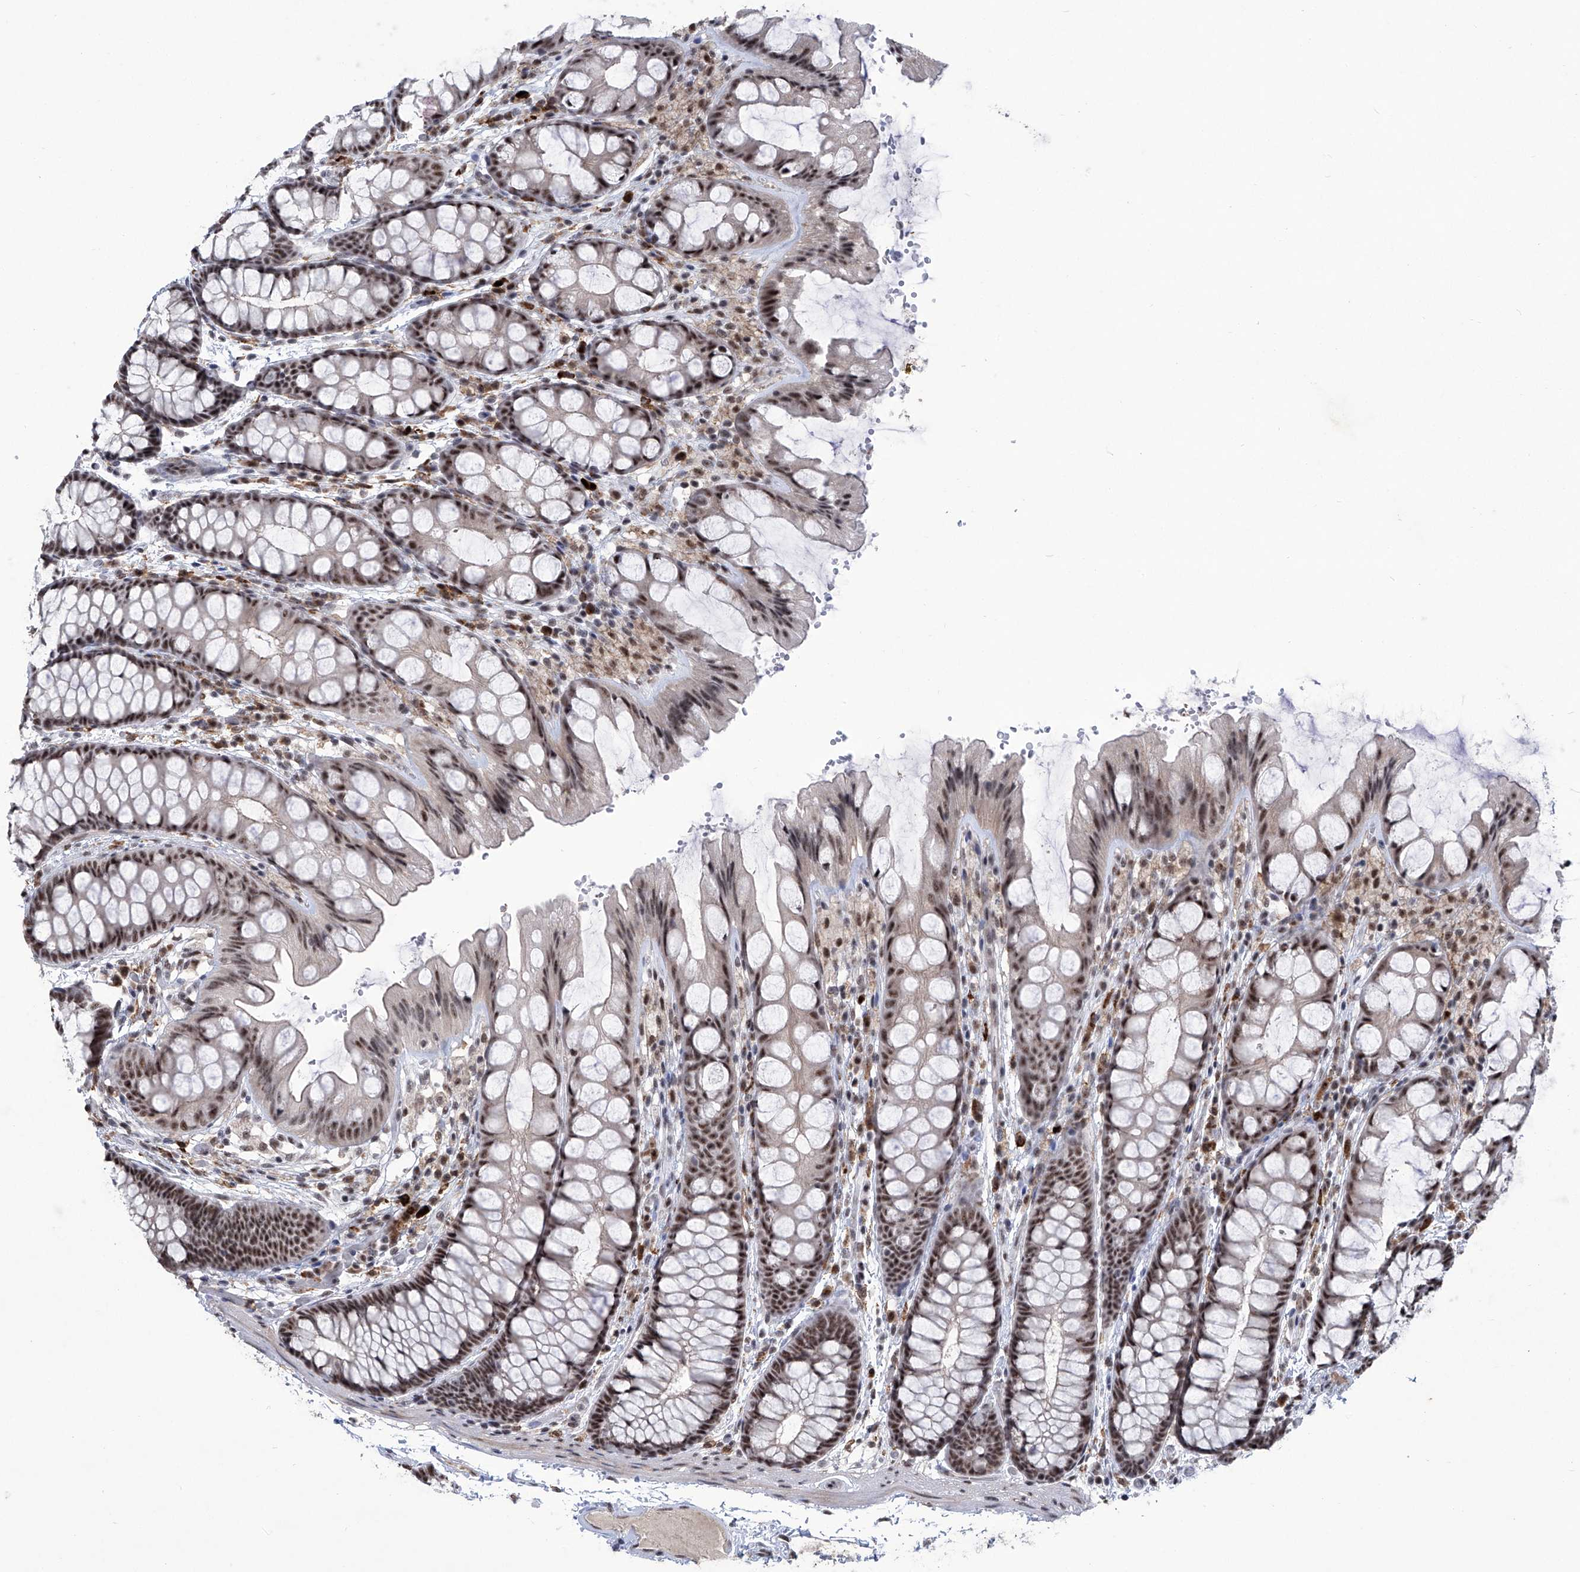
{"staining": {"intensity": "moderate", "quantity": "25%-75%", "location": "nuclear"}, "tissue": "colon", "cell_type": "Endothelial cells", "image_type": "normal", "snomed": [{"axis": "morphology", "description": "Normal tissue, NOS"}, {"axis": "topography", "description": "Colon"}], "caption": "Immunohistochemical staining of unremarkable colon demonstrates 25%-75% levels of moderate nuclear protein expression in about 25%-75% of endothelial cells.", "gene": "FBXL4", "patient": {"sex": "male", "age": 47}}